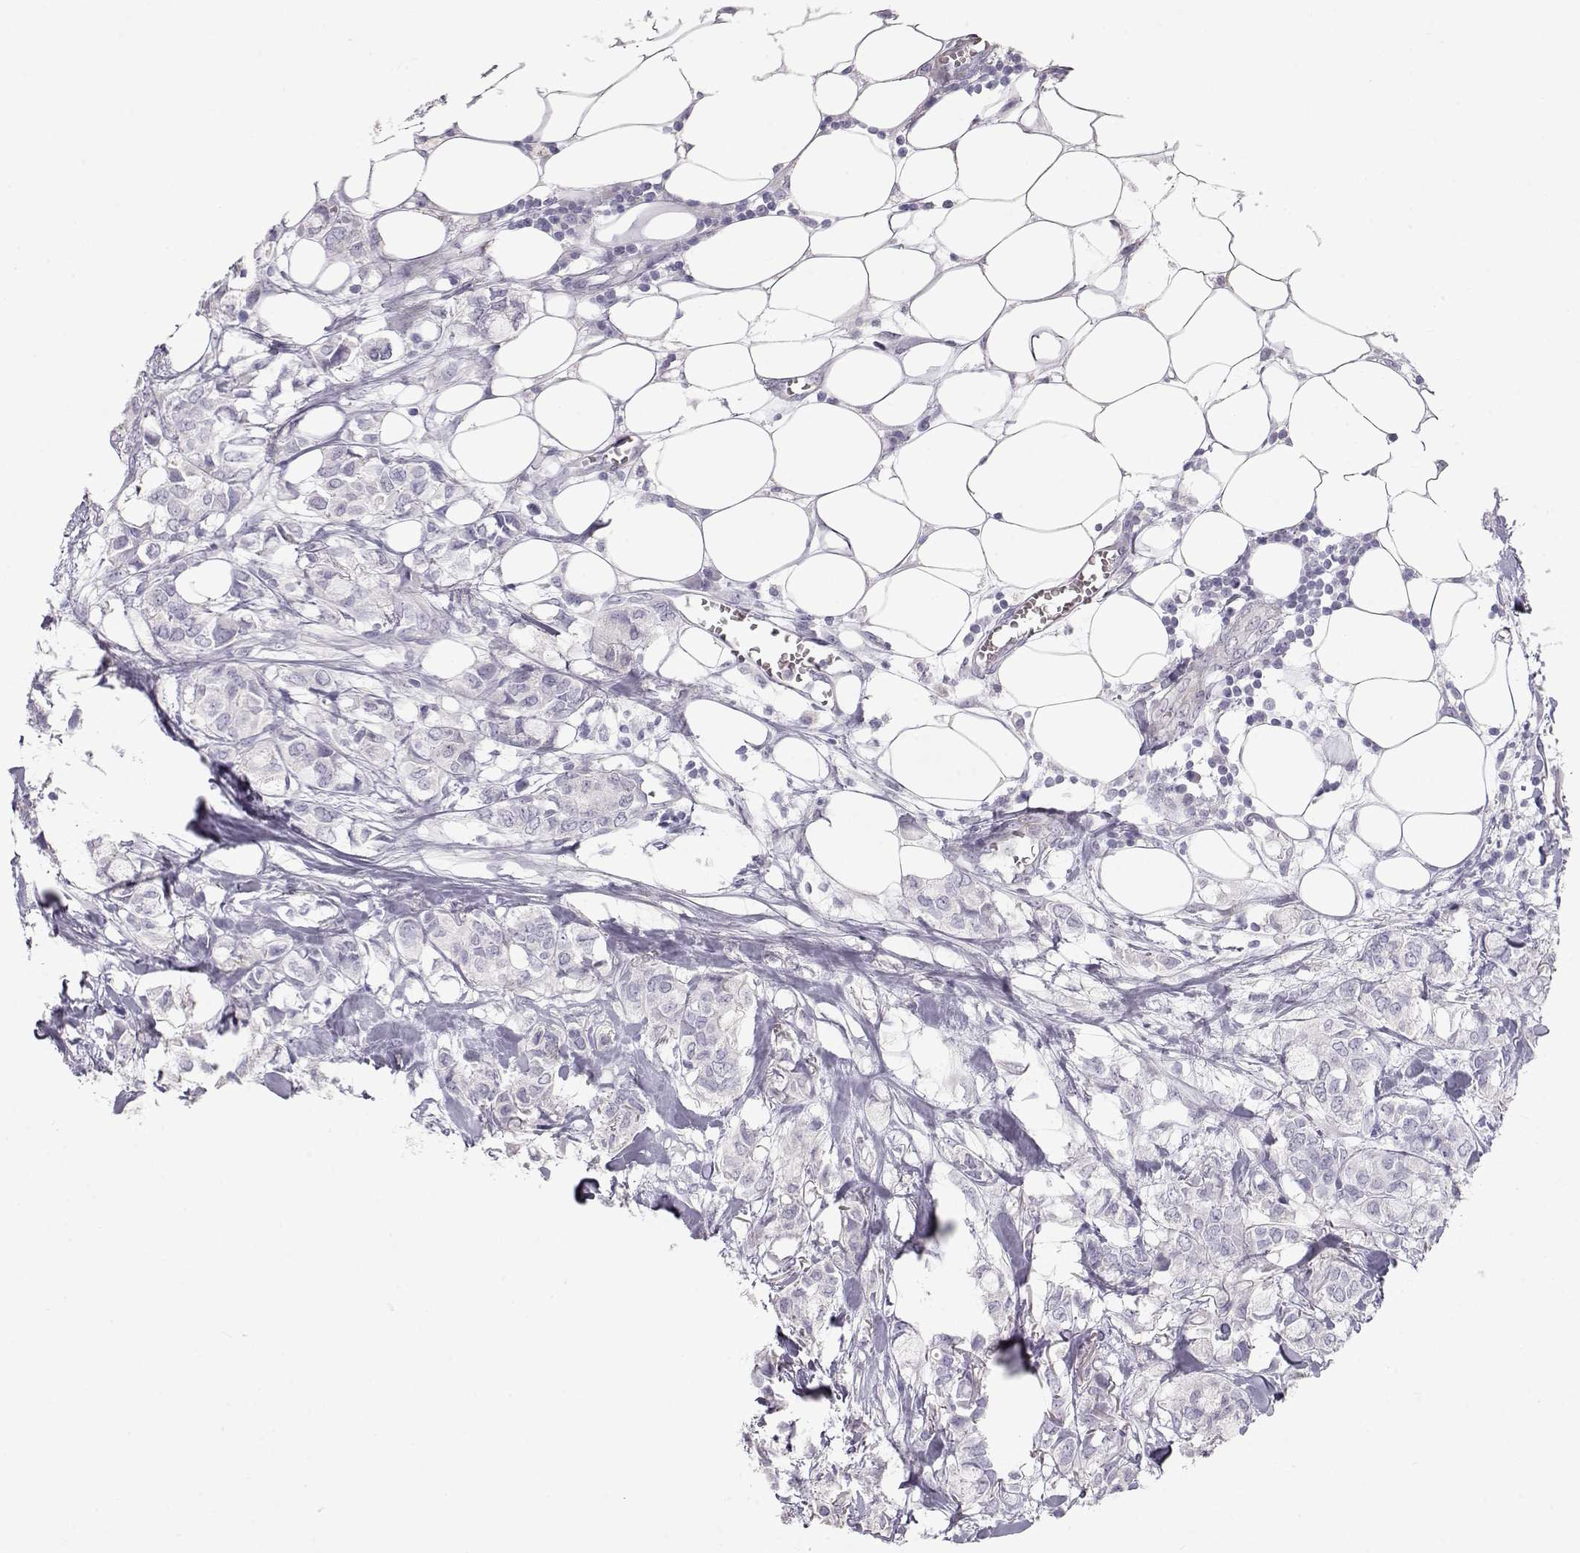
{"staining": {"intensity": "negative", "quantity": "none", "location": "none"}, "tissue": "breast cancer", "cell_type": "Tumor cells", "image_type": "cancer", "snomed": [{"axis": "morphology", "description": "Duct carcinoma"}, {"axis": "topography", "description": "Breast"}], "caption": "A high-resolution micrograph shows IHC staining of breast invasive ductal carcinoma, which demonstrates no significant expression in tumor cells.", "gene": "SLITRK3", "patient": {"sex": "female", "age": 85}}